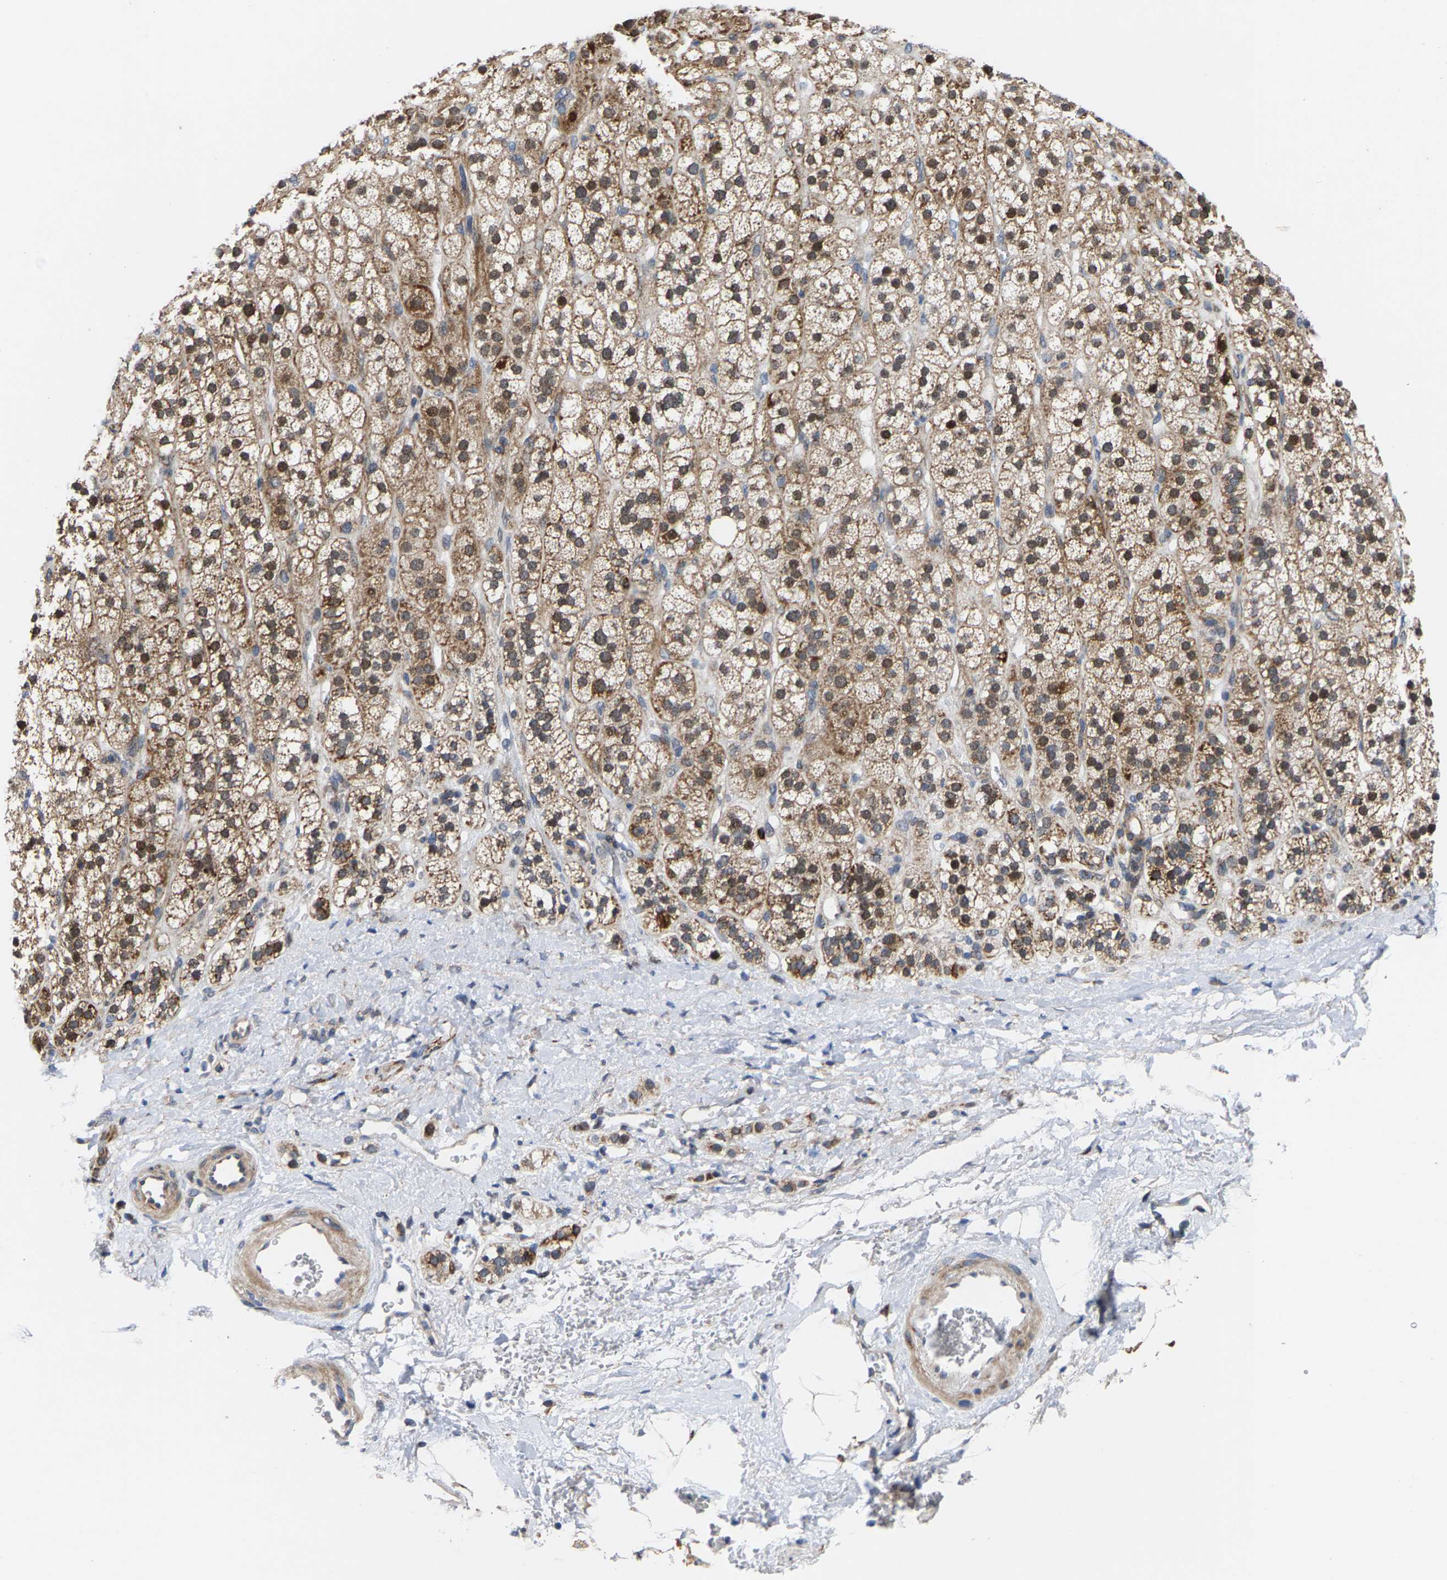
{"staining": {"intensity": "strong", "quantity": ">75%", "location": "cytoplasmic/membranous"}, "tissue": "adrenal gland", "cell_type": "Glandular cells", "image_type": "normal", "snomed": [{"axis": "morphology", "description": "Normal tissue, NOS"}, {"axis": "topography", "description": "Adrenal gland"}], "caption": "Protein staining displays strong cytoplasmic/membranous expression in about >75% of glandular cells in benign adrenal gland.", "gene": "TDRKH", "patient": {"sex": "male", "age": 56}}